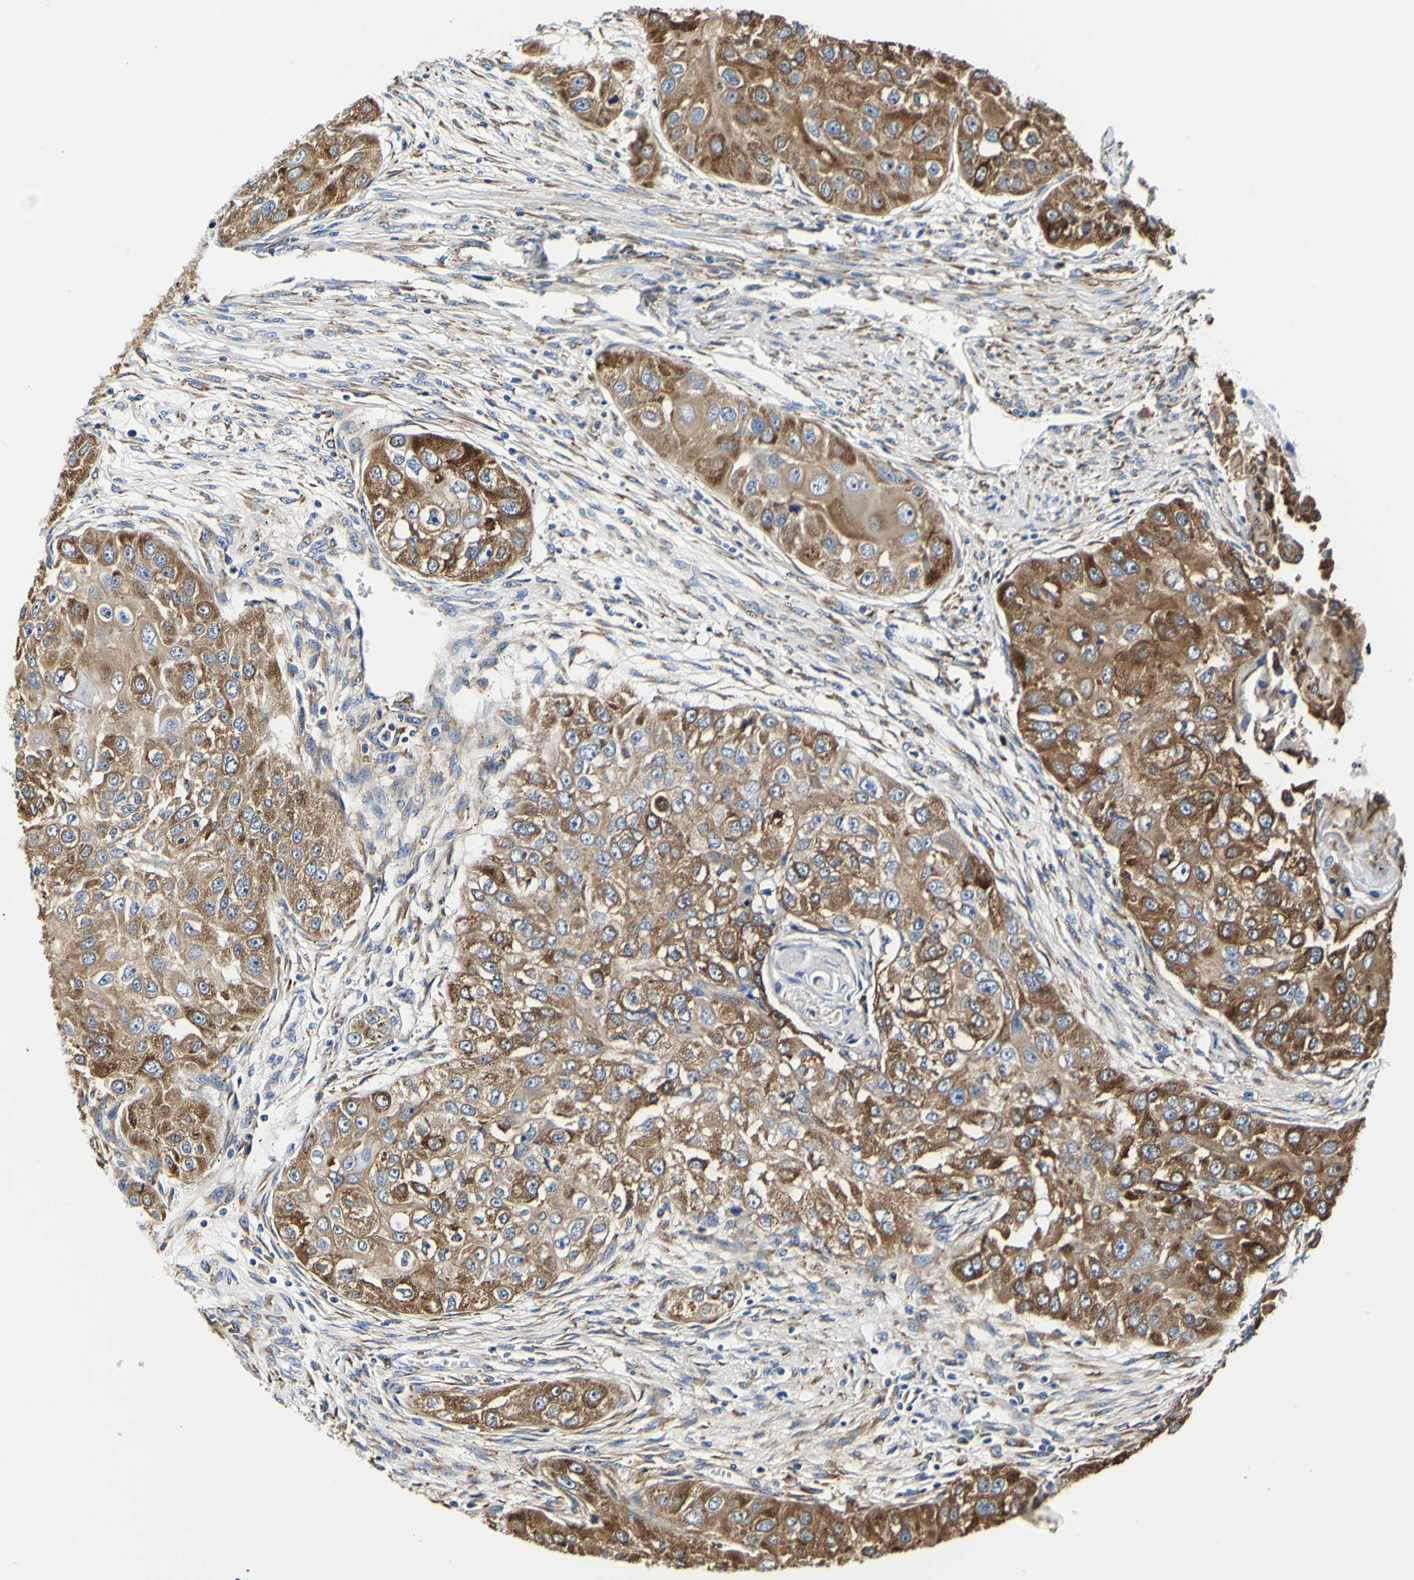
{"staining": {"intensity": "moderate", "quantity": ">75%", "location": "cytoplasmic/membranous"}, "tissue": "head and neck cancer", "cell_type": "Tumor cells", "image_type": "cancer", "snomed": [{"axis": "morphology", "description": "Normal tissue, NOS"}, {"axis": "morphology", "description": "Squamous cell carcinoma, NOS"}, {"axis": "topography", "description": "Skeletal muscle"}, {"axis": "topography", "description": "Head-Neck"}], "caption": "Immunohistochemical staining of human head and neck cancer (squamous cell carcinoma) demonstrates medium levels of moderate cytoplasmic/membranous expression in about >75% of tumor cells.", "gene": "P4HB", "patient": {"sex": "male", "age": 51}}